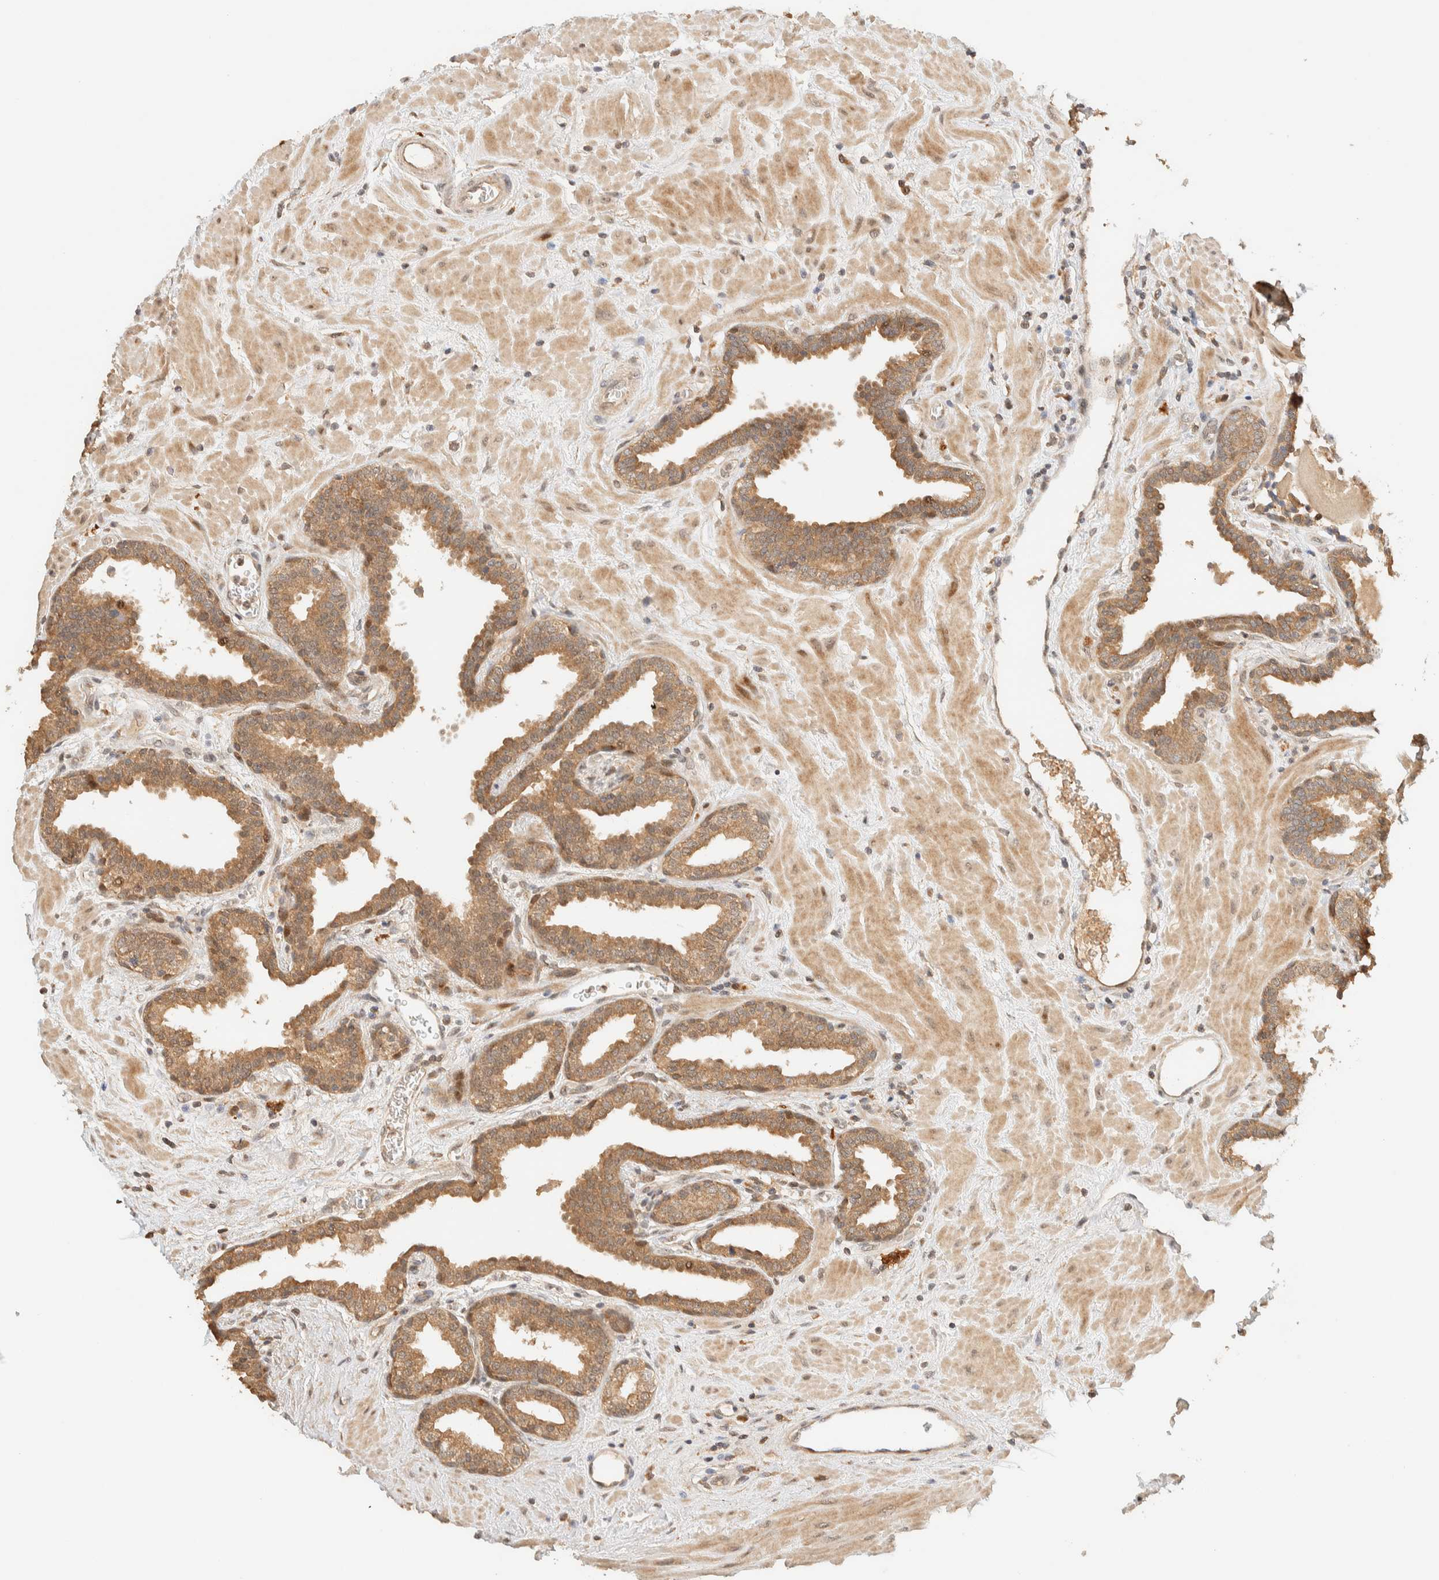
{"staining": {"intensity": "moderate", "quantity": ">75%", "location": "cytoplasmic/membranous"}, "tissue": "prostate", "cell_type": "Glandular cells", "image_type": "normal", "snomed": [{"axis": "morphology", "description": "Normal tissue, NOS"}, {"axis": "topography", "description": "Prostate"}], "caption": "High-power microscopy captured an immunohistochemistry (IHC) photomicrograph of normal prostate, revealing moderate cytoplasmic/membranous positivity in approximately >75% of glandular cells. (Brightfield microscopy of DAB IHC at high magnification).", "gene": "ZBTB34", "patient": {"sex": "male", "age": 51}}